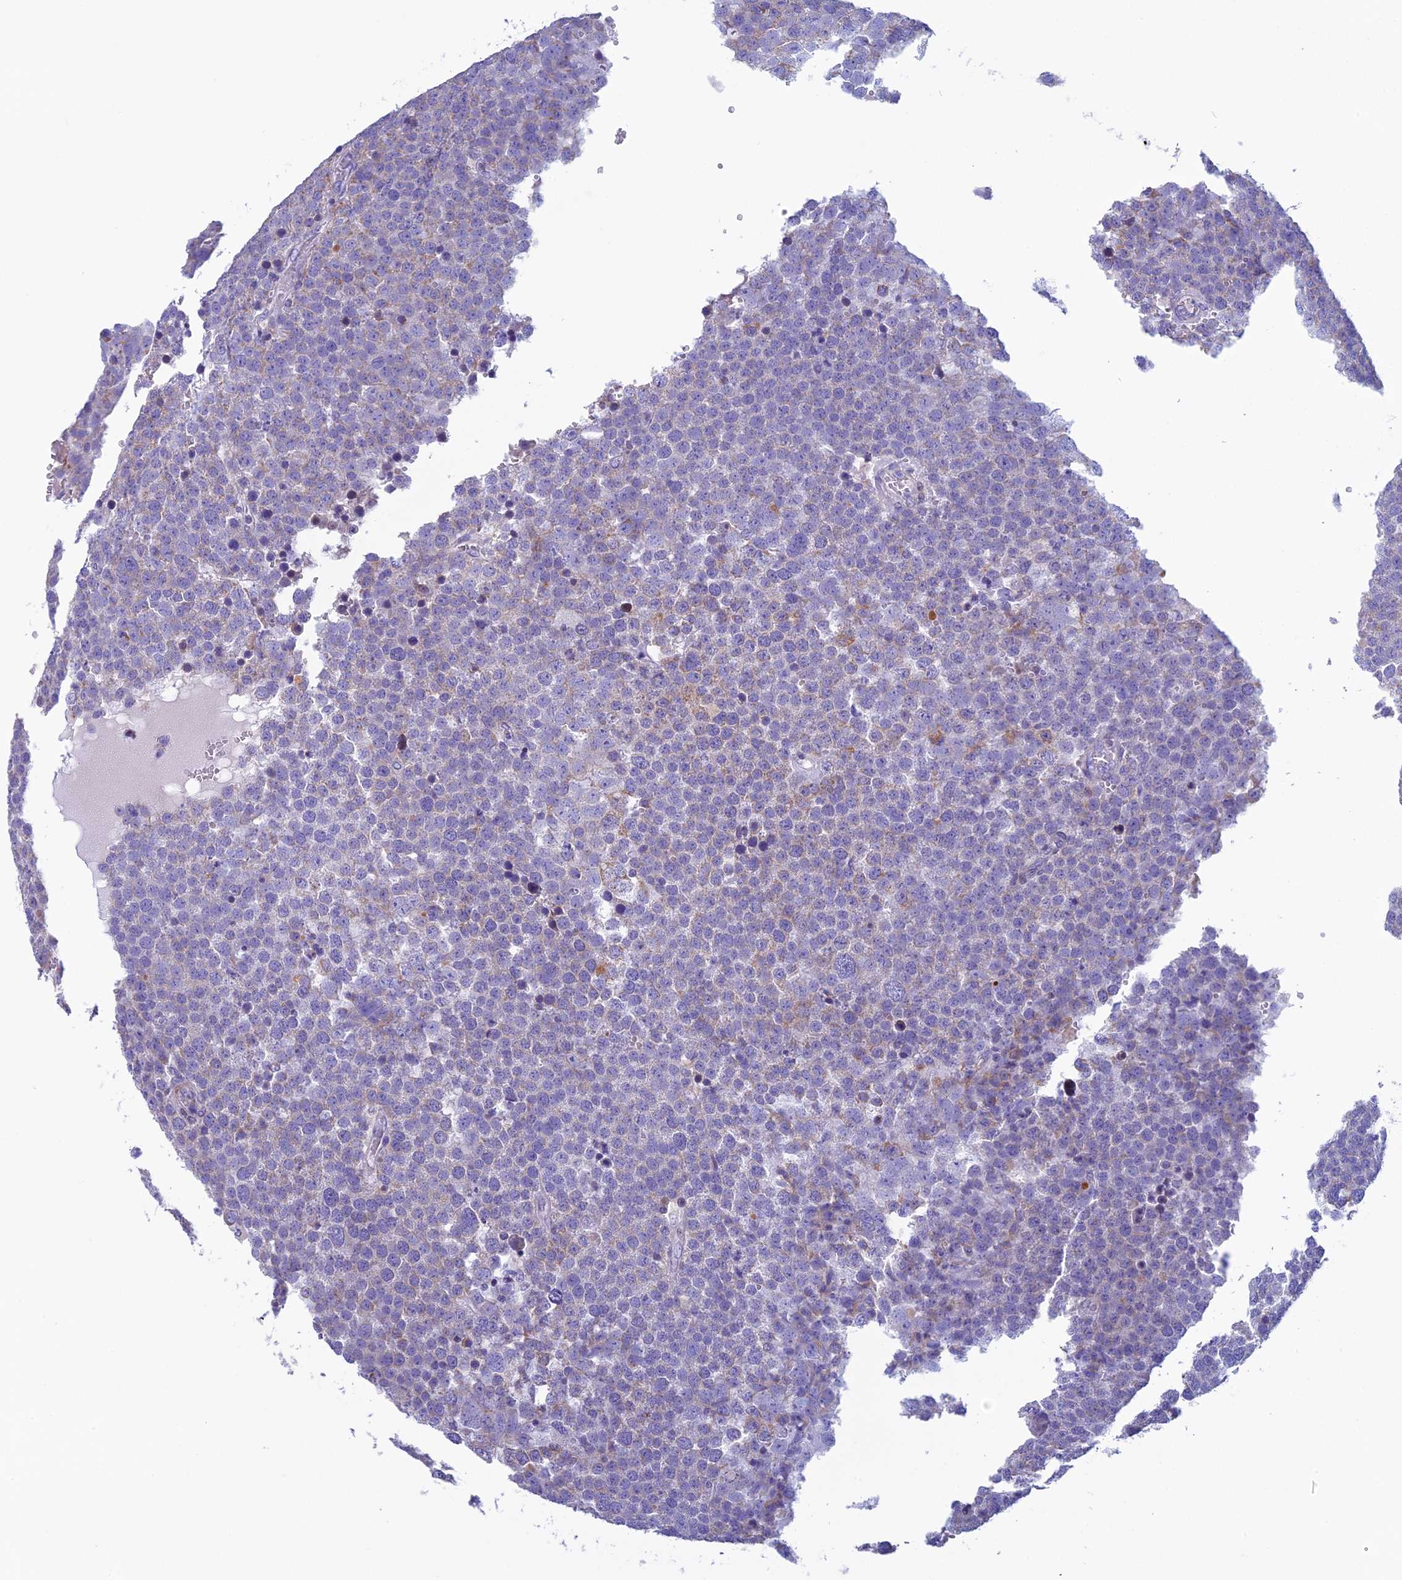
{"staining": {"intensity": "weak", "quantity": "<25%", "location": "cytoplasmic/membranous"}, "tissue": "testis cancer", "cell_type": "Tumor cells", "image_type": "cancer", "snomed": [{"axis": "morphology", "description": "Seminoma, NOS"}, {"axis": "topography", "description": "Testis"}], "caption": "Immunohistochemical staining of human testis seminoma reveals no significant expression in tumor cells.", "gene": "ZNF563", "patient": {"sex": "male", "age": 71}}